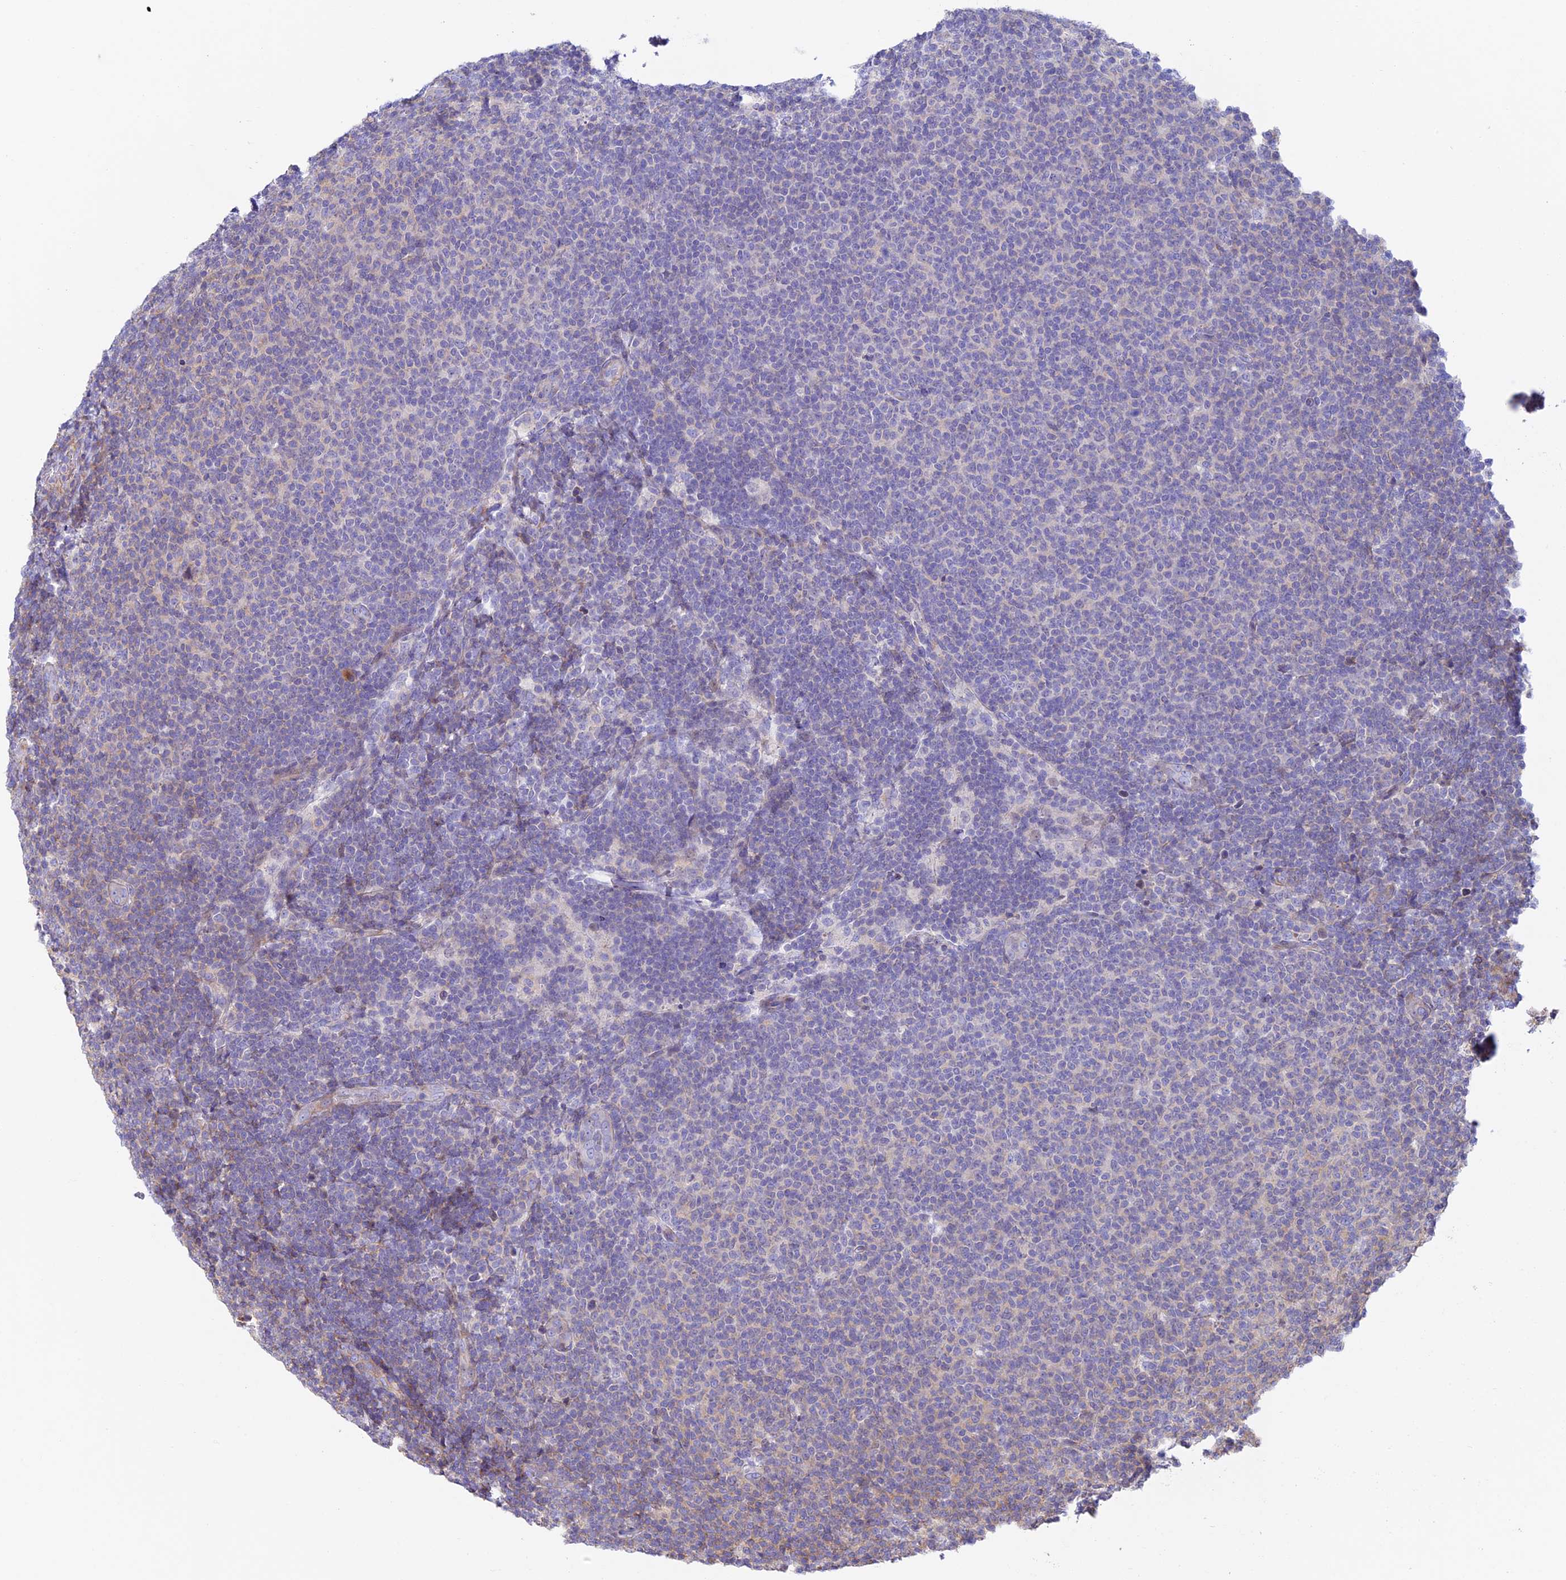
{"staining": {"intensity": "negative", "quantity": "none", "location": "none"}, "tissue": "lymphoma", "cell_type": "Tumor cells", "image_type": "cancer", "snomed": [{"axis": "morphology", "description": "Malignant lymphoma, non-Hodgkin's type, Low grade"}, {"axis": "topography", "description": "Lymph node"}], "caption": "There is no significant expression in tumor cells of low-grade malignant lymphoma, non-Hodgkin's type.", "gene": "PRIM1", "patient": {"sex": "male", "age": 66}}